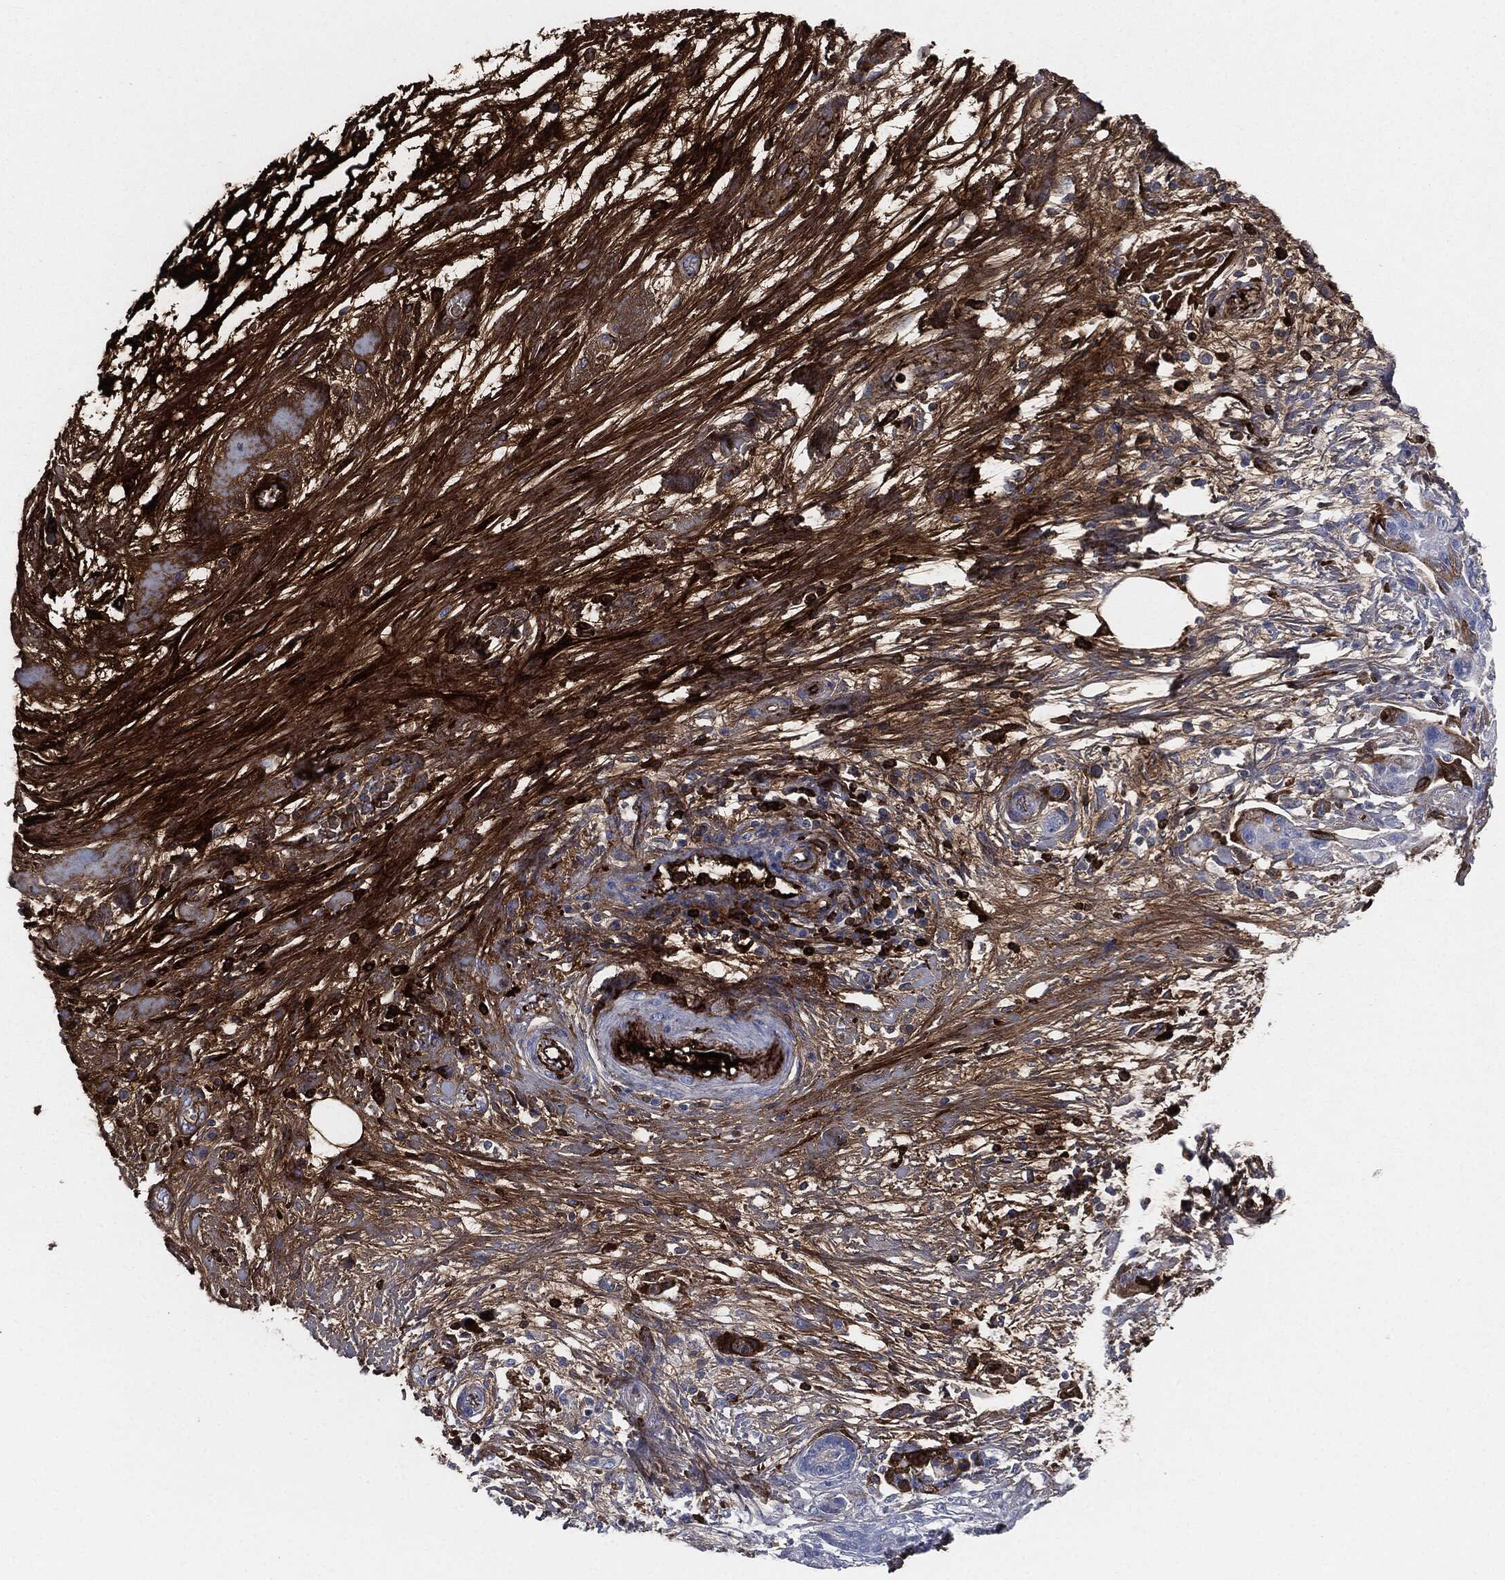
{"staining": {"intensity": "negative", "quantity": "none", "location": "none"}, "tissue": "pancreatic cancer", "cell_type": "Tumor cells", "image_type": "cancer", "snomed": [{"axis": "morphology", "description": "Adenocarcinoma, NOS"}, {"axis": "topography", "description": "Pancreas"}], "caption": "The immunohistochemistry (IHC) photomicrograph has no significant positivity in tumor cells of adenocarcinoma (pancreatic) tissue.", "gene": "APOB", "patient": {"sex": "female", "age": 73}}